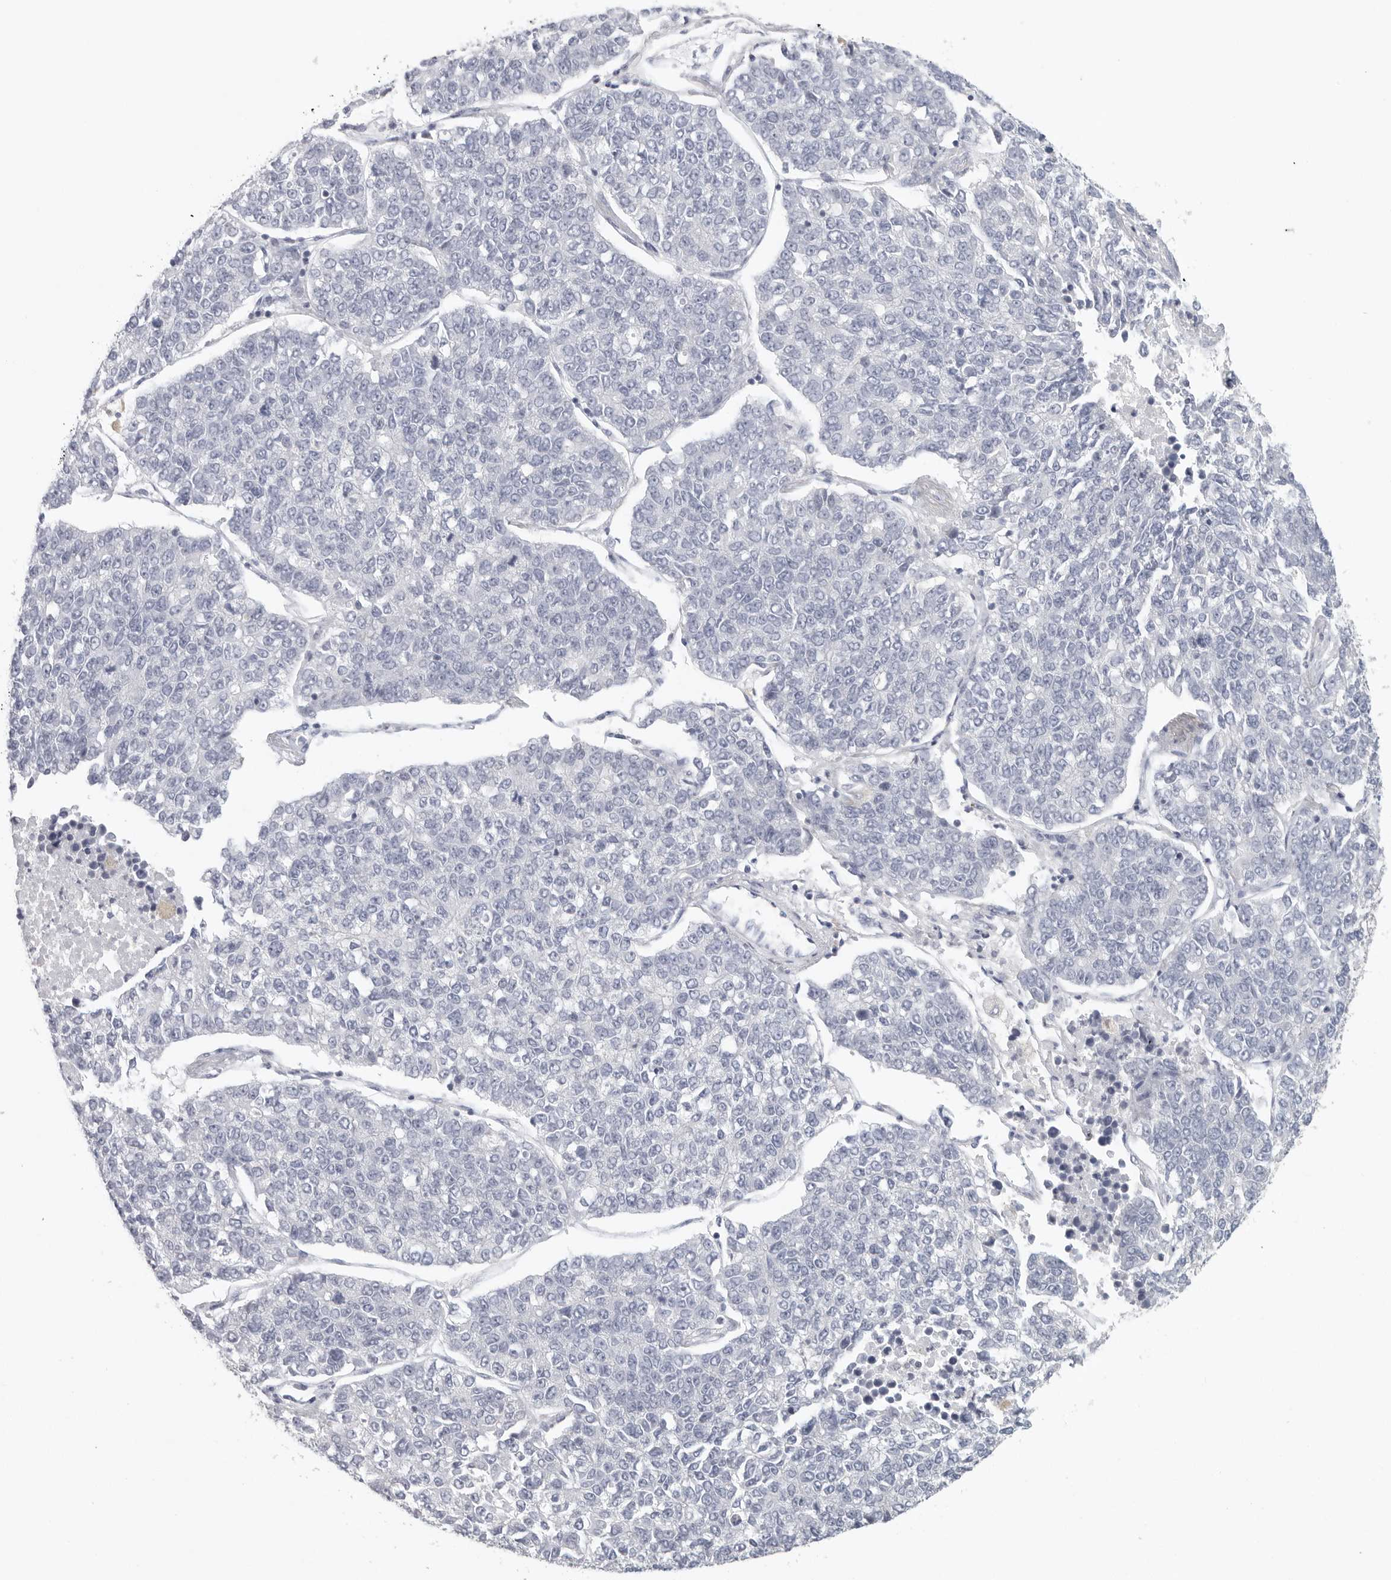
{"staining": {"intensity": "negative", "quantity": "none", "location": "none"}, "tissue": "lung cancer", "cell_type": "Tumor cells", "image_type": "cancer", "snomed": [{"axis": "morphology", "description": "Adenocarcinoma, NOS"}, {"axis": "topography", "description": "Lung"}], "caption": "The photomicrograph exhibits no significant staining in tumor cells of lung adenocarcinoma.", "gene": "DNAJC11", "patient": {"sex": "male", "age": 49}}